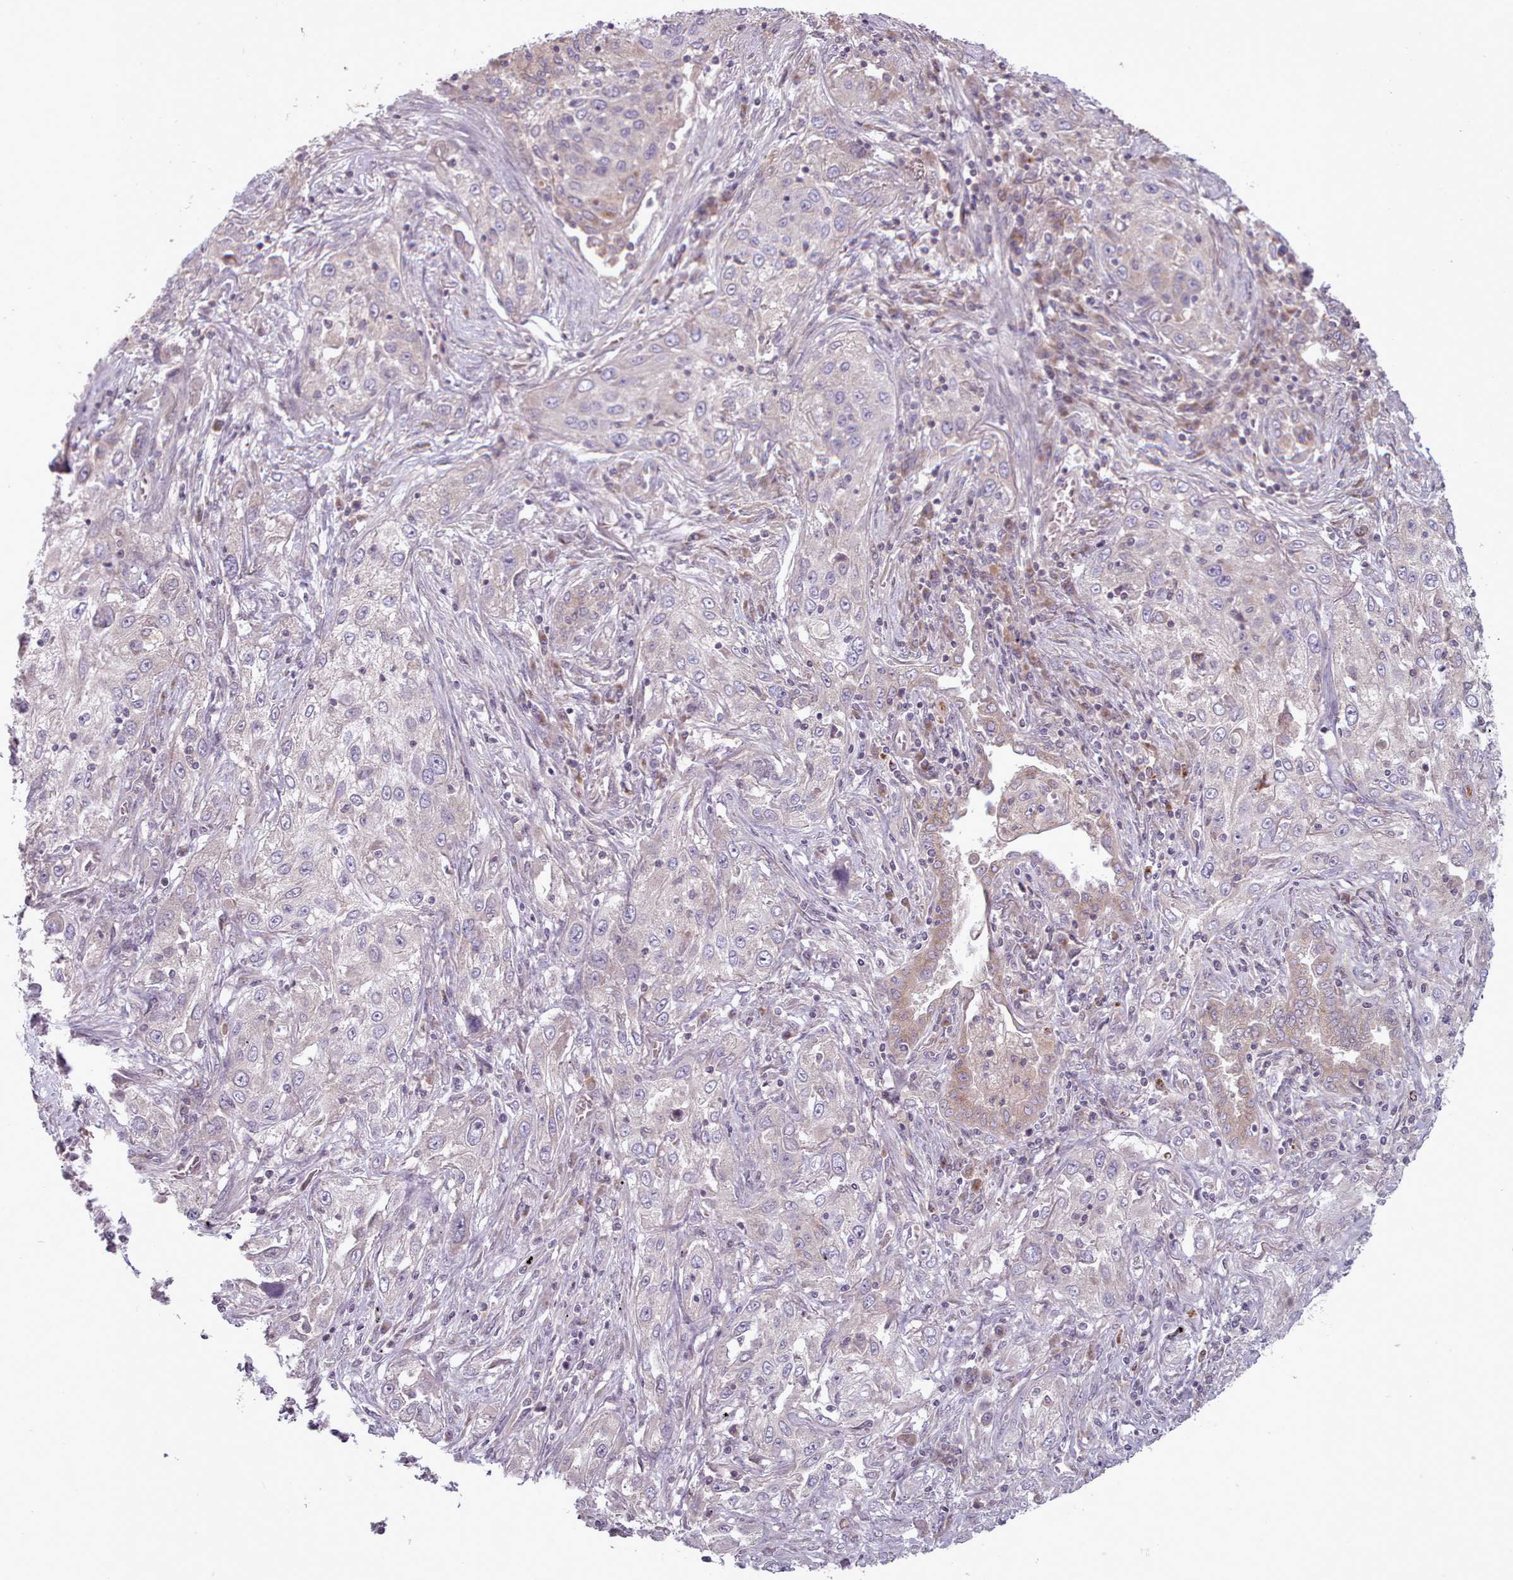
{"staining": {"intensity": "negative", "quantity": "none", "location": "none"}, "tissue": "lung cancer", "cell_type": "Tumor cells", "image_type": "cancer", "snomed": [{"axis": "morphology", "description": "Squamous cell carcinoma, NOS"}, {"axis": "topography", "description": "Lung"}], "caption": "Lung cancer (squamous cell carcinoma) was stained to show a protein in brown. There is no significant positivity in tumor cells.", "gene": "LAPTM5", "patient": {"sex": "female", "age": 69}}